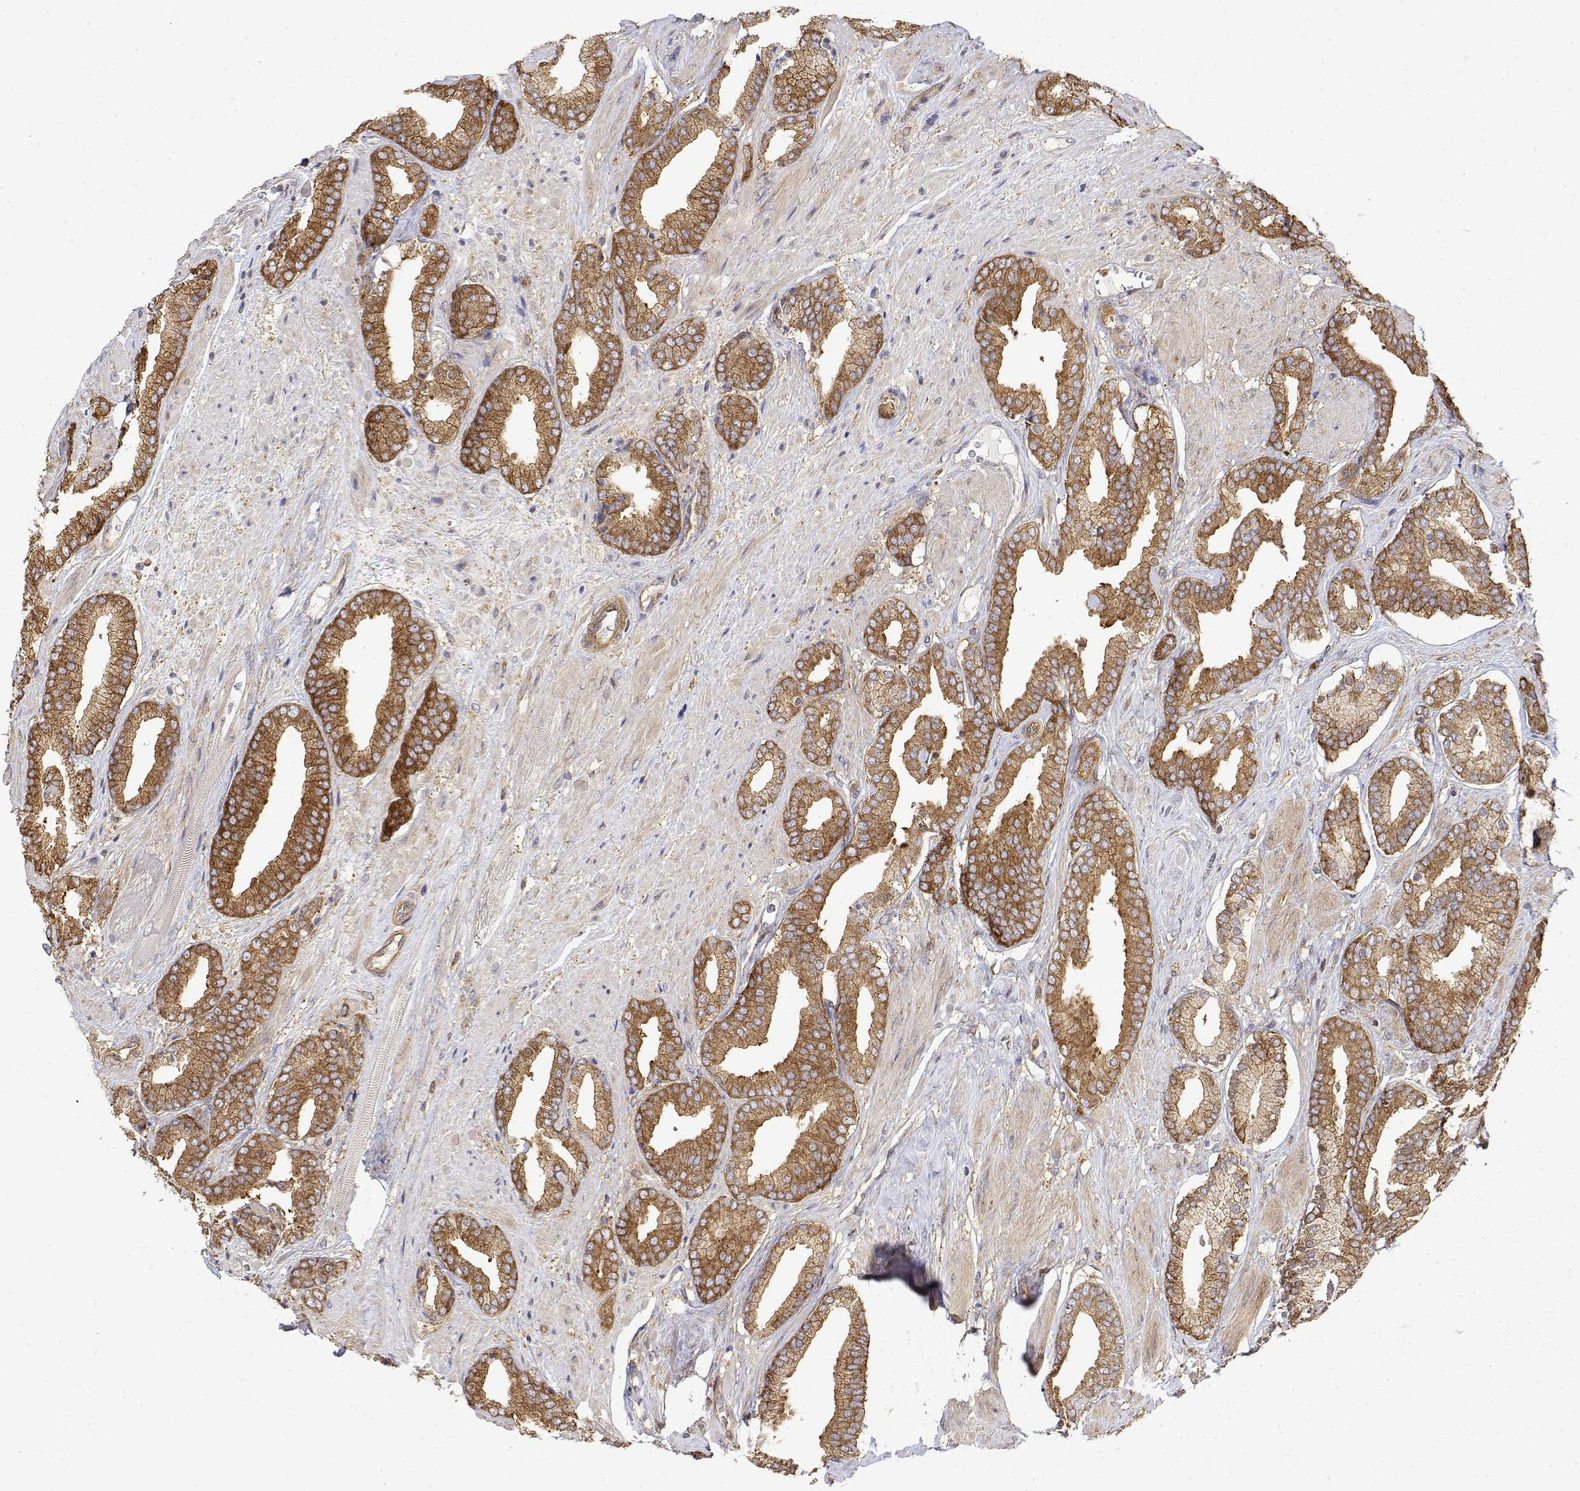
{"staining": {"intensity": "moderate", "quantity": ">75%", "location": "cytoplasmic/membranous"}, "tissue": "prostate cancer", "cell_type": "Tumor cells", "image_type": "cancer", "snomed": [{"axis": "morphology", "description": "Adenocarcinoma, High grade"}, {"axis": "topography", "description": "Prostate"}], "caption": "Adenocarcinoma (high-grade) (prostate) stained for a protein demonstrates moderate cytoplasmic/membranous positivity in tumor cells.", "gene": "PACSIN2", "patient": {"sex": "male", "age": 56}}